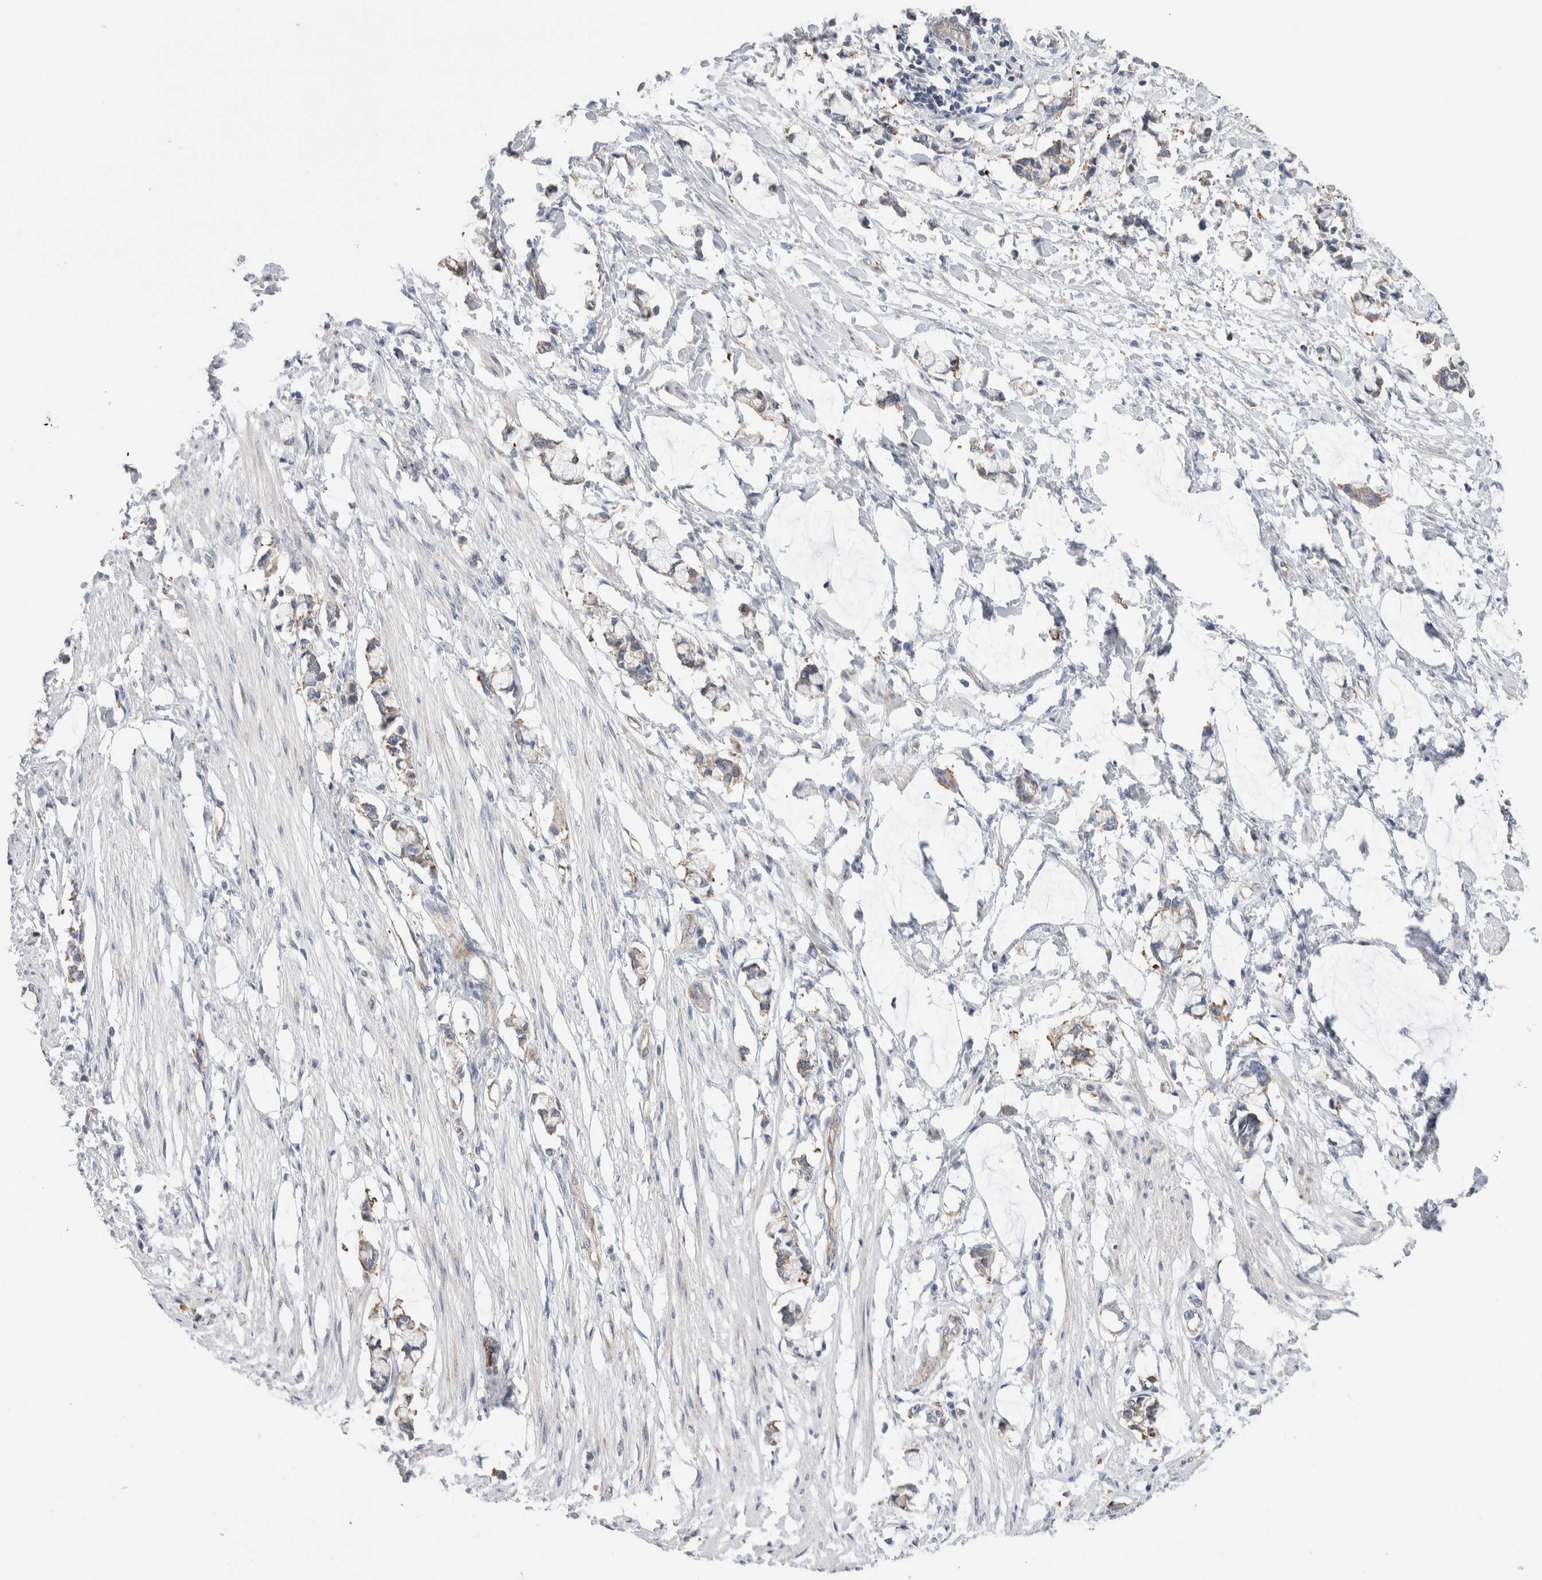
{"staining": {"intensity": "negative", "quantity": "none", "location": "none"}, "tissue": "smooth muscle", "cell_type": "Smooth muscle cells", "image_type": "normal", "snomed": [{"axis": "morphology", "description": "Normal tissue, NOS"}, {"axis": "morphology", "description": "Adenocarcinoma, NOS"}, {"axis": "topography", "description": "Smooth muscle"}, {"axis": "topography", "description": "Colon"}], "caption": "Photomicrograph shows no protein expression in smooth muscle cells of normal smooth muscle. (DAB (3,3'-diaminobenzidine) immunohistochemistry (IHC), high magnification).", "gene": "RACK1", "patient": {"sex": "male", "age": 14}}